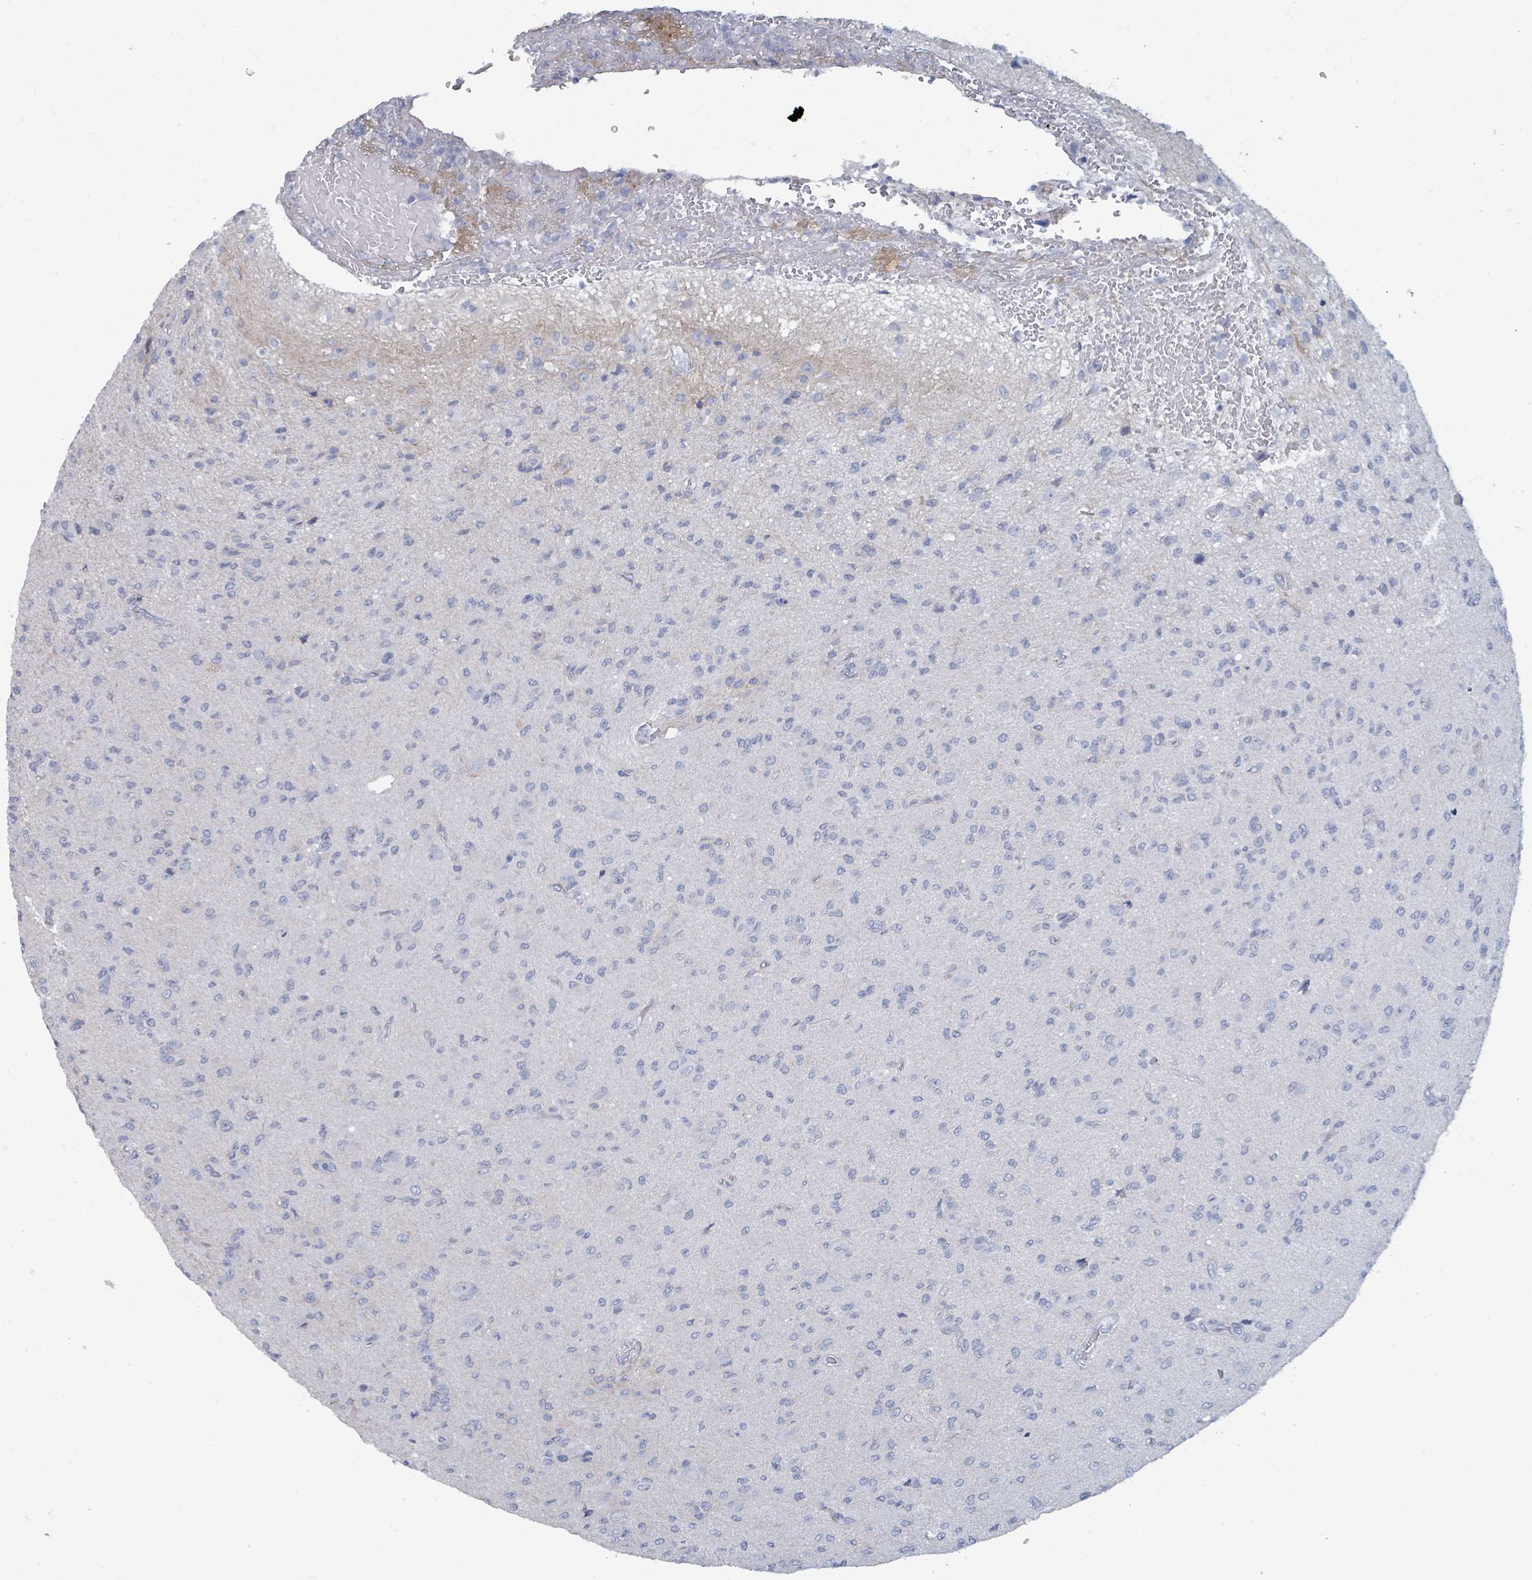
{"staining": {"intensity": "negative", "quantity": "none", "location": "none"}, "tissue": "glioma", "cell_type": "Tumor cells", "image_type": "cancer", "snomed": [{"axis": "morphology", "description": "Glioma, malignant, High grade"}, {"axis": "topography", "description": "Brain"}], "caption": "The micrograph displays no staining of tumor cells in glioma.", "gene": "VPS13D", "patient": {"sex": "male", "age": 36}}